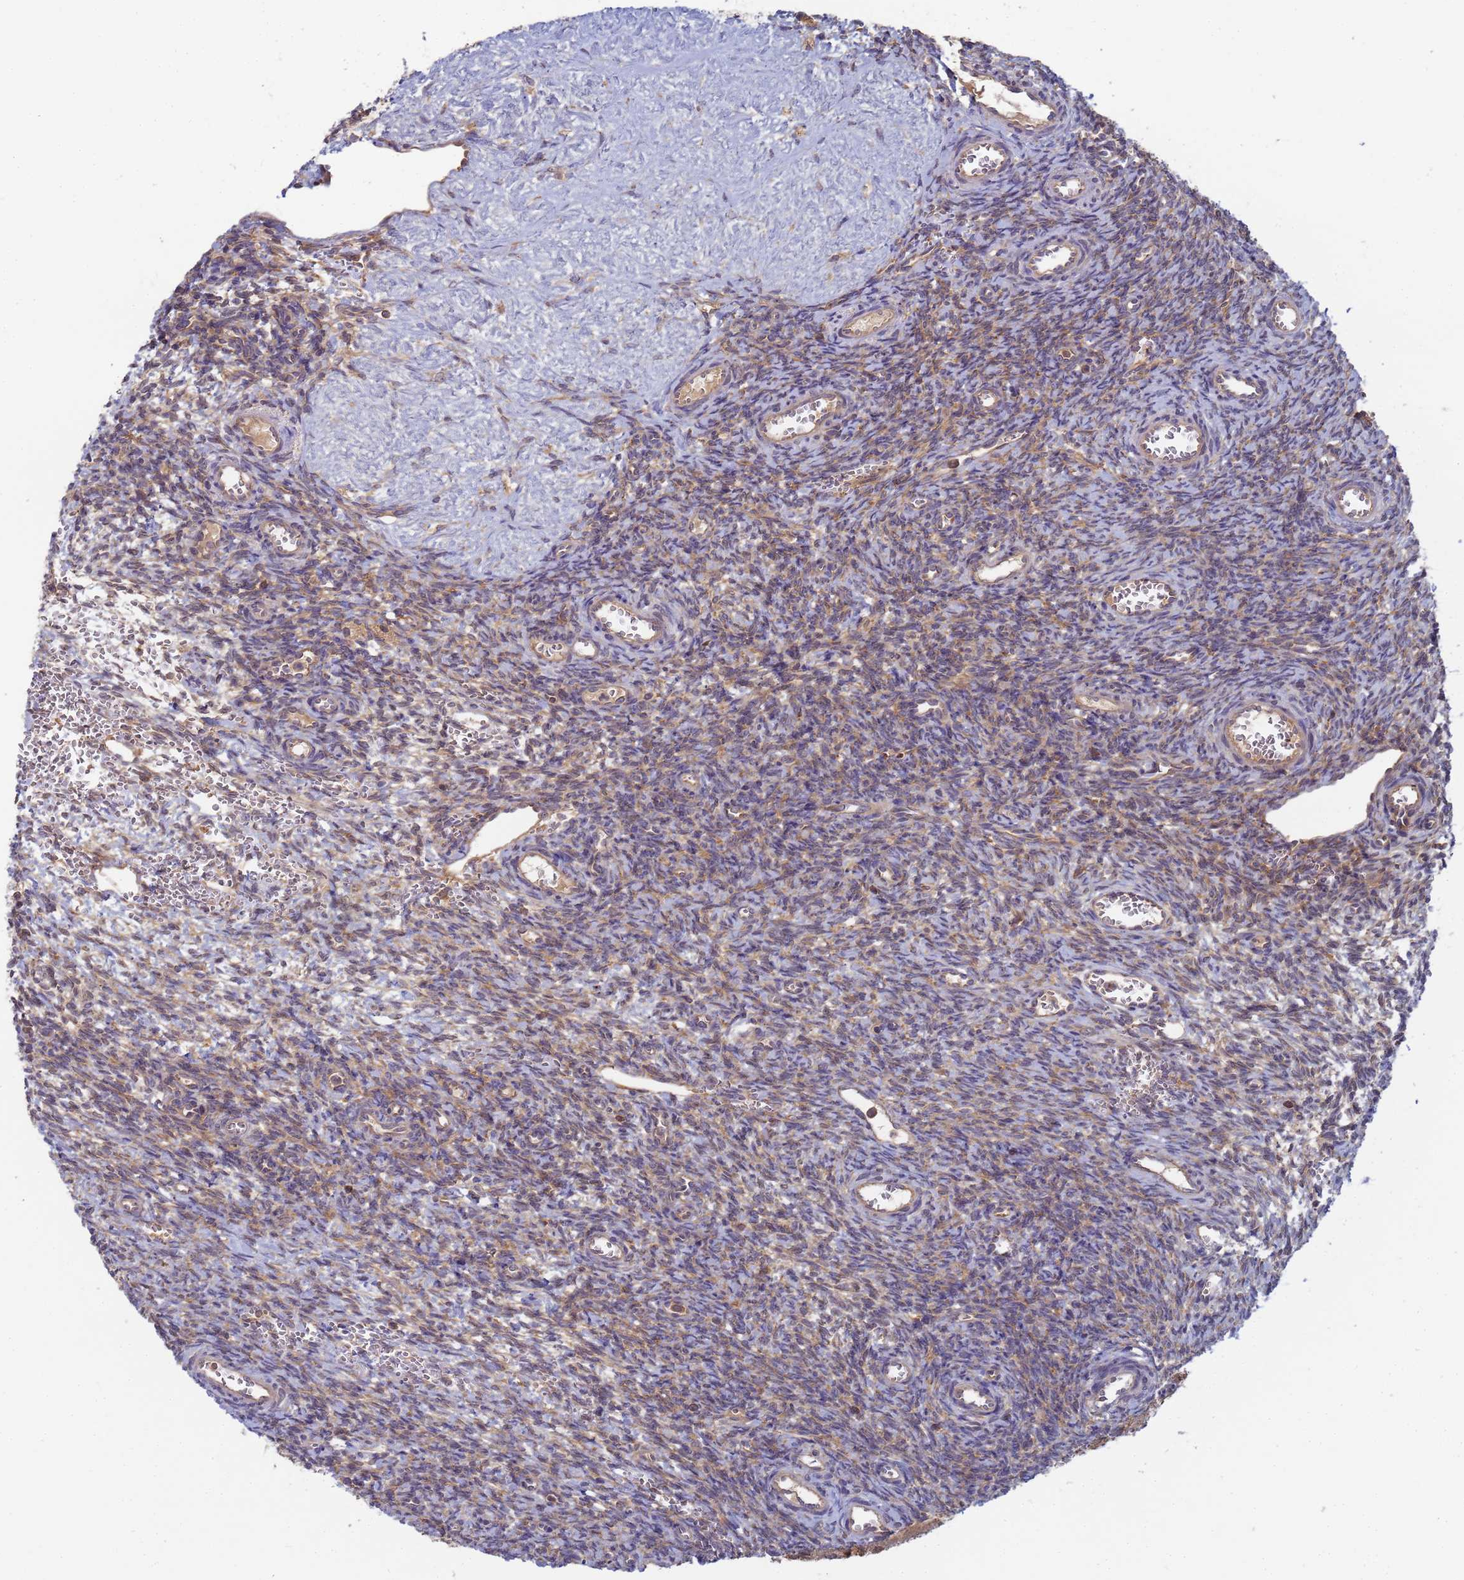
{"staining": {"intensity": "weak", "quantity": "25%-75%", "location": "cytoplasmic/membranous"}, "tissue": "ovary", "cell_type": "Ovarian stroma cells", "image_type": "normal", "snomed": [{"axis": "morphology", "description": "Normal tissue, NOS"}, {"axis": "topography", "description": "Ovary"}], "caption": "Weak cytoplasmic/membranous positivity for a protein is seen in approximately 25%-75% of ovarian stroma cells of normal ovary using immunohistochemistry (IHC).", "gene": "SHARPIN", "patient": {"sex": "female", "age": 39}}